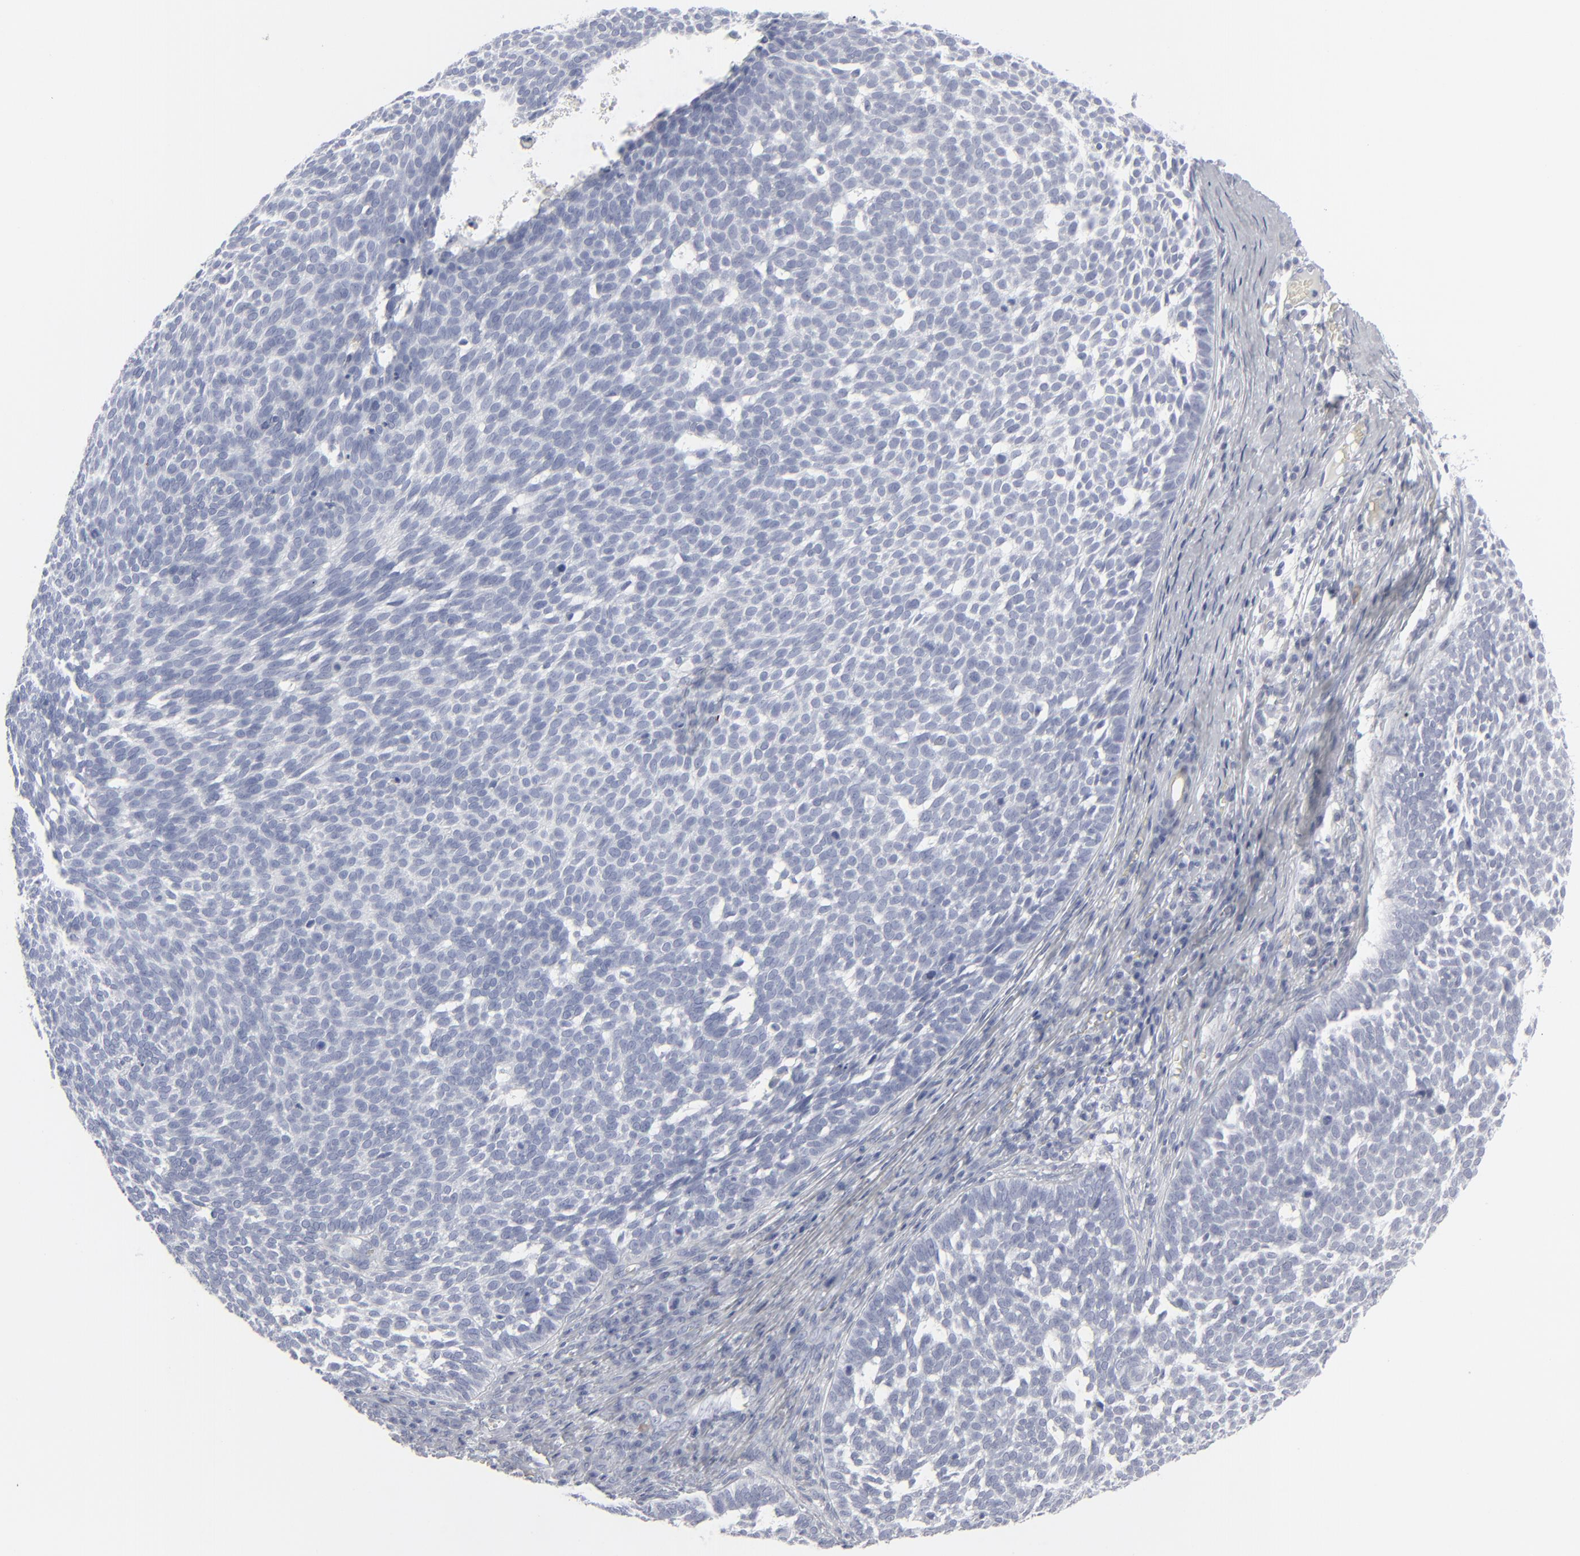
{"staining": {"intensity": "negative", "quantity": "none", "location": "none"}, "tissue": "skin cancer", "cell_type": "Tumor cells", "image_type": "cancer", "snomed": [{"axis": "morphology", "description": "Basal cell carcinoma"}, {"axis": "topography", "description": "Skin"}], "caption": "The histopathology image shows no staining of tumor cells in skin cancer (basal cell carcinoma).", "gene": "MSLN", "patient": {"sex": "male", "age": 63}}